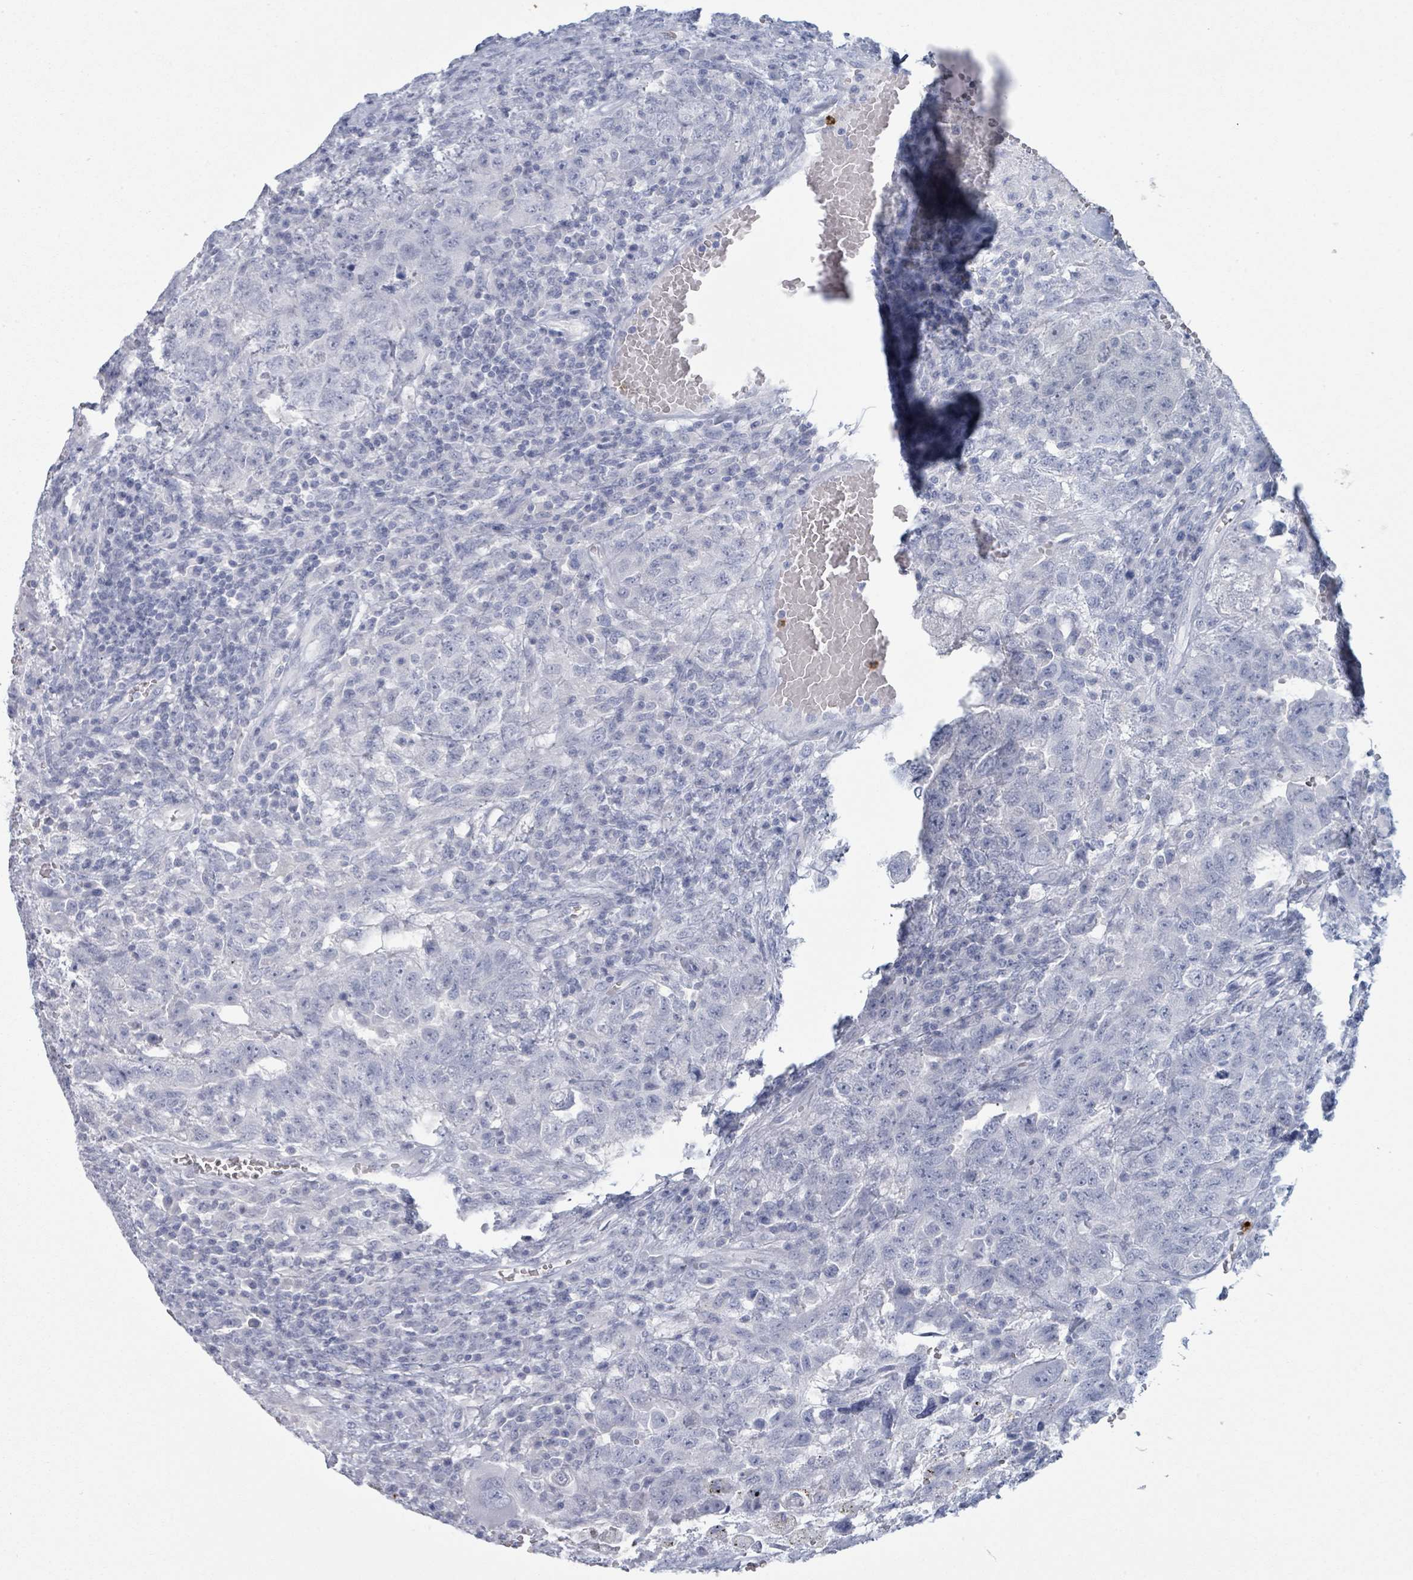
{"staining": {"intensity": "negative", "quantity": "none", "location": "none"}, "tissue": "testis cancer", "cell_type": "Tumor cells", "image_type": "cancer", "snomed": [{"axis": "morphology", "description": "Carcinoma, Embryonal, NOS"}, {"axis": "topography", "description": "Testis"}], "caption": "An immunohistochemistry (IHC) image of testis embryonal carcinoma is shown. There is no staining in tumor cells of testis embryonal carcinoma.", "gene": "DEFA4", "patient": {"sex": "male", "age": 26}}